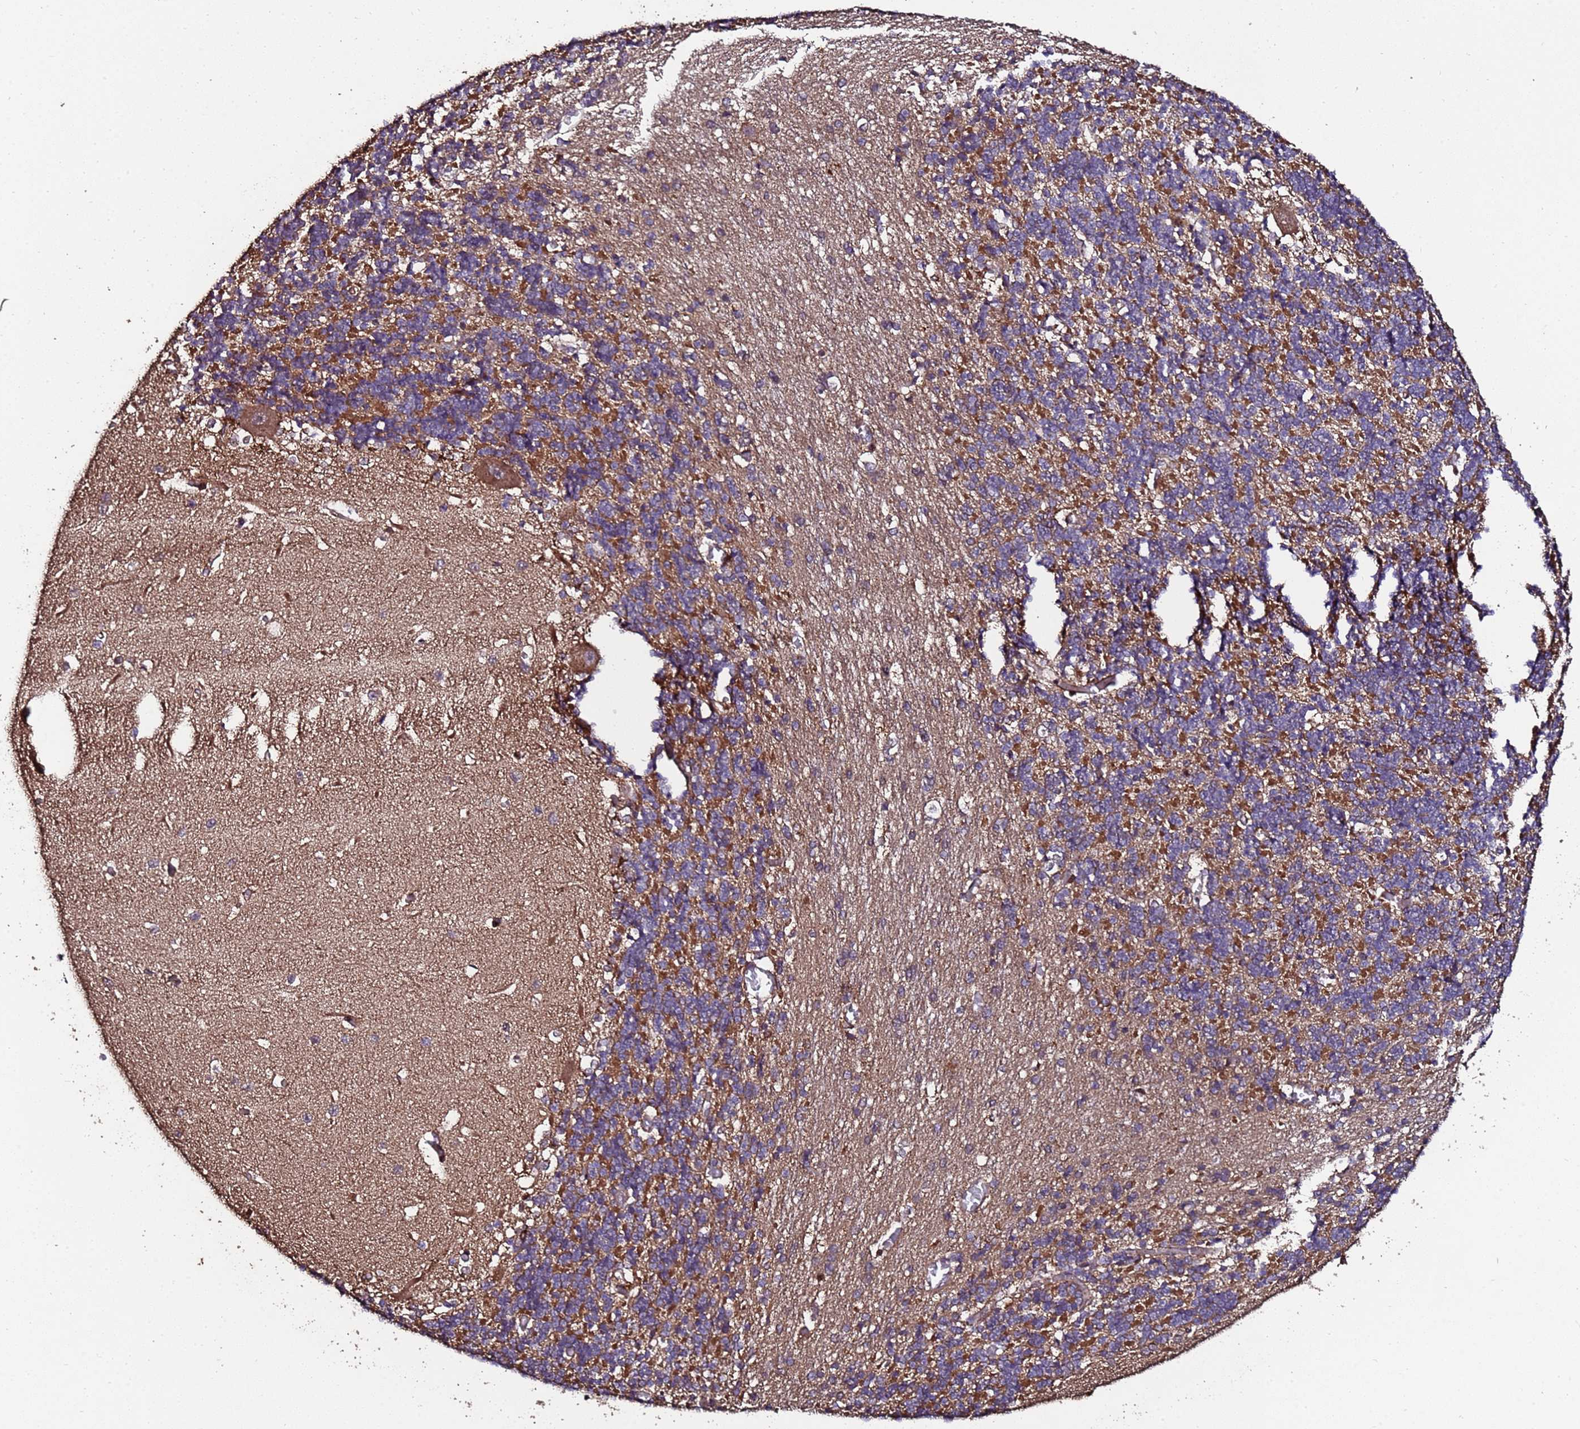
{"staining": {"intensity": "moderate", "quantity": "25%-75%", "location": "cytoplasmic/membranous"}, "tissue": "cerebellum", "cell_type": "Cells in granular layer", "image_type": "normal", "snomed": [{"axis": "morphology", "description": "Normal tissue, NOS"}, {"axis": "topography", "description": "Cerebellum"}], "caption": "A photomicrograph of cerebellum stained for a protein displays moderate cytoplasmic/membranous brown staining in cells in granular layer. The protein is shown in brown color, while the nuclei are stained blue.", "gene": "PRODH", "patient": {"sex": "male", "age": 37}}